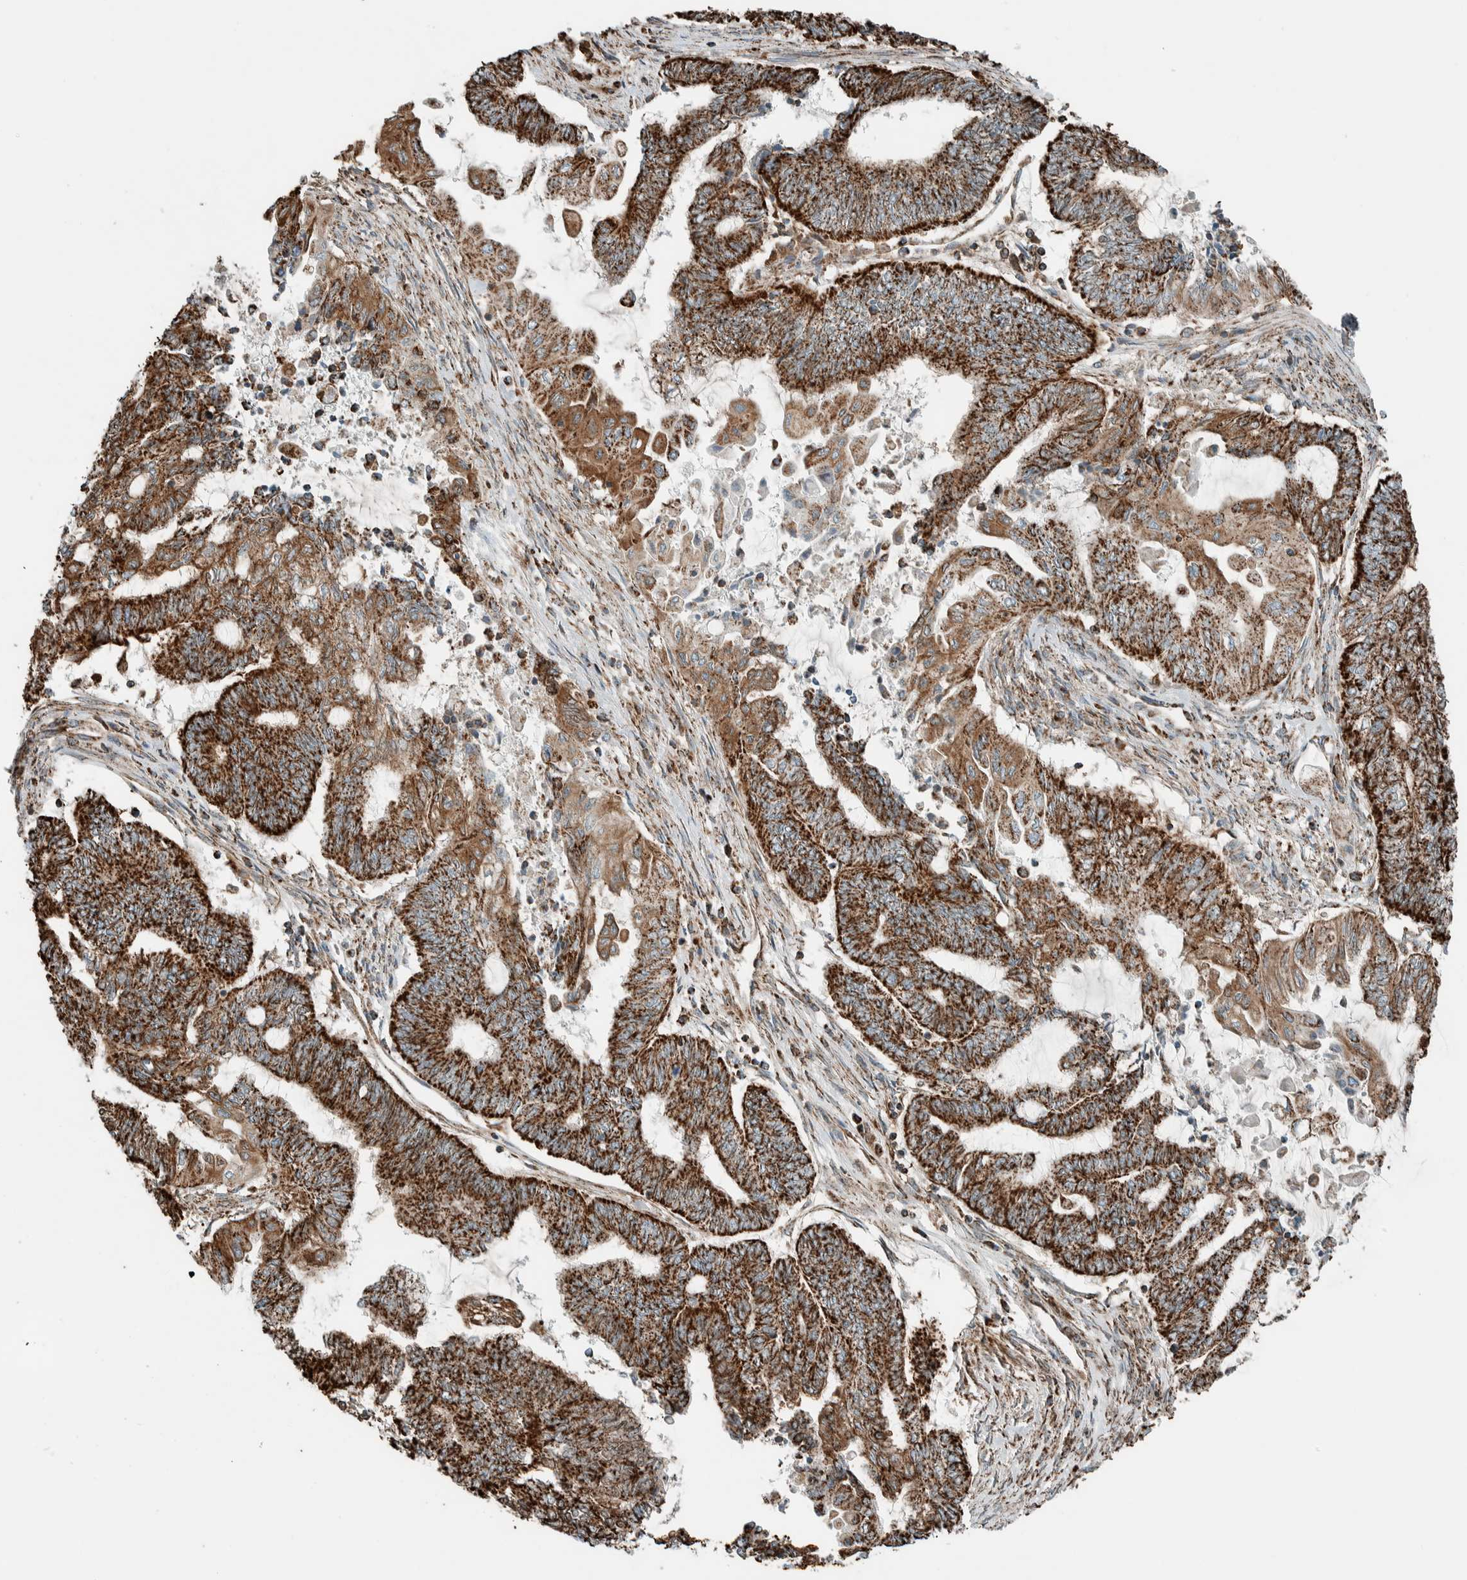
{"staining": {"intensity": "strong", "quantity": ">75%", "location": "cytoplasmic/membranous"}, "tissue": "endometrial cancer", "cell_type": "Tumor cells", "image_type": "cancer", "snomed": [{"axis": "morphology", "description": "Adenocarcinoma, NOS"}, {"axis": "topography", "description": "Uterus"}, {"axis": "topography", "description": "Endometrium"}], "caption": "The immunohistochemical stain labels strong cytoplasmic/membranous positivity in tumor cells of endometrial cancer (adenocarcinoma) tissue. (DAB = brown stain, brightfield microscopy at high magnification).", "gene": "ZNF454", "patient": {"sex": "female", "age": 70}}